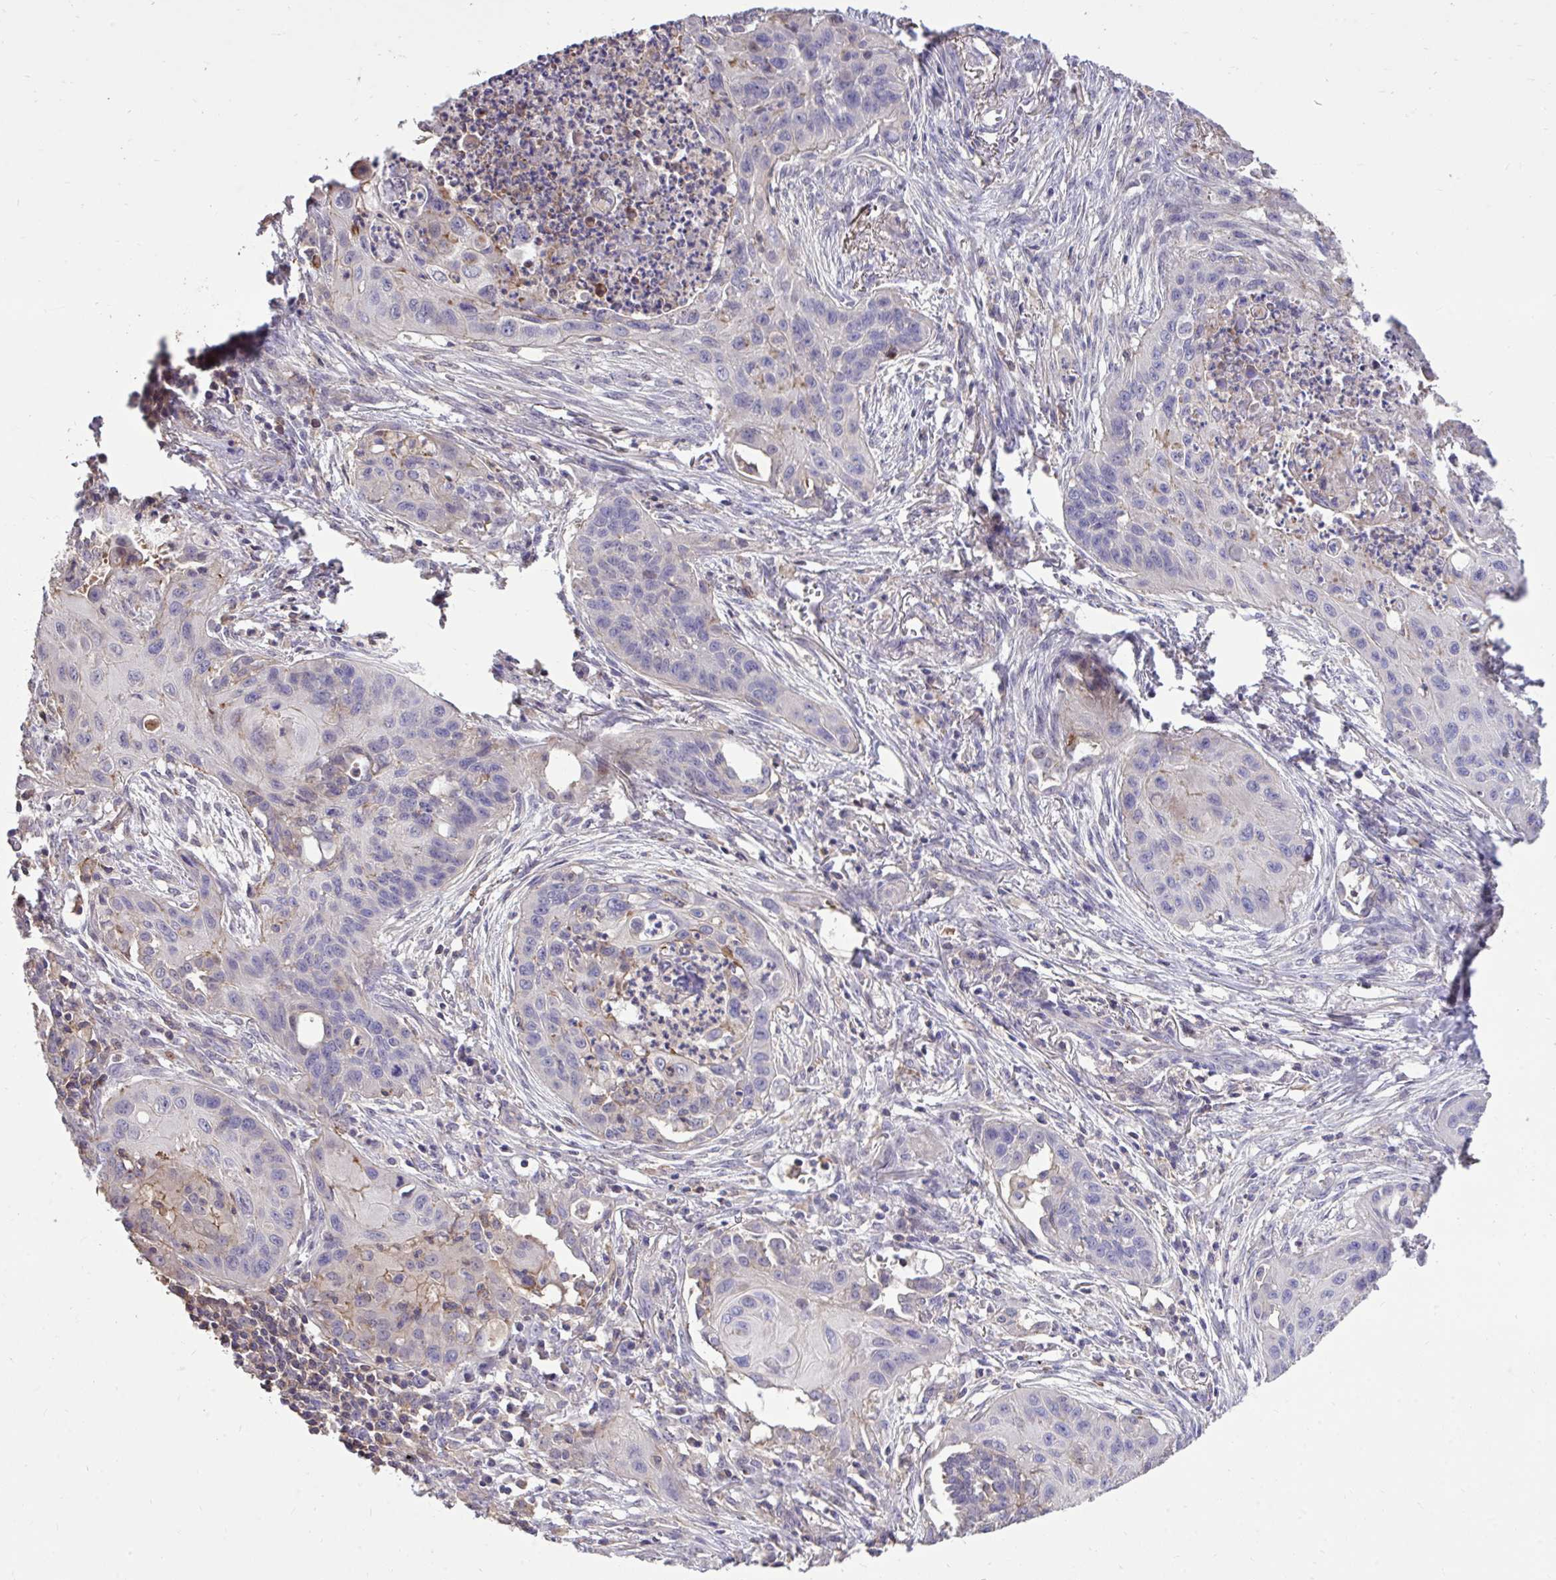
{"staining": {"intensity": "negative", "quantity": "none", "location": "none"}, "tissue": "lung cancer", "cell_type": "Tumor cells", "image_type": "cancer", "snomed": [{"axis": "morphology", "description": "Squamous cell carcinoma, NOS"}, {"axis": "topography", "description": "Lung"}], "caption": "Immunohistochemical staining of lung squamous cell carcinoma reveals no significant staining in tumor cells. (IHC, brightfield microscopy, high magnification).", "gene": "IGFL2", "patient": {"sex": "male", "age": 71}}